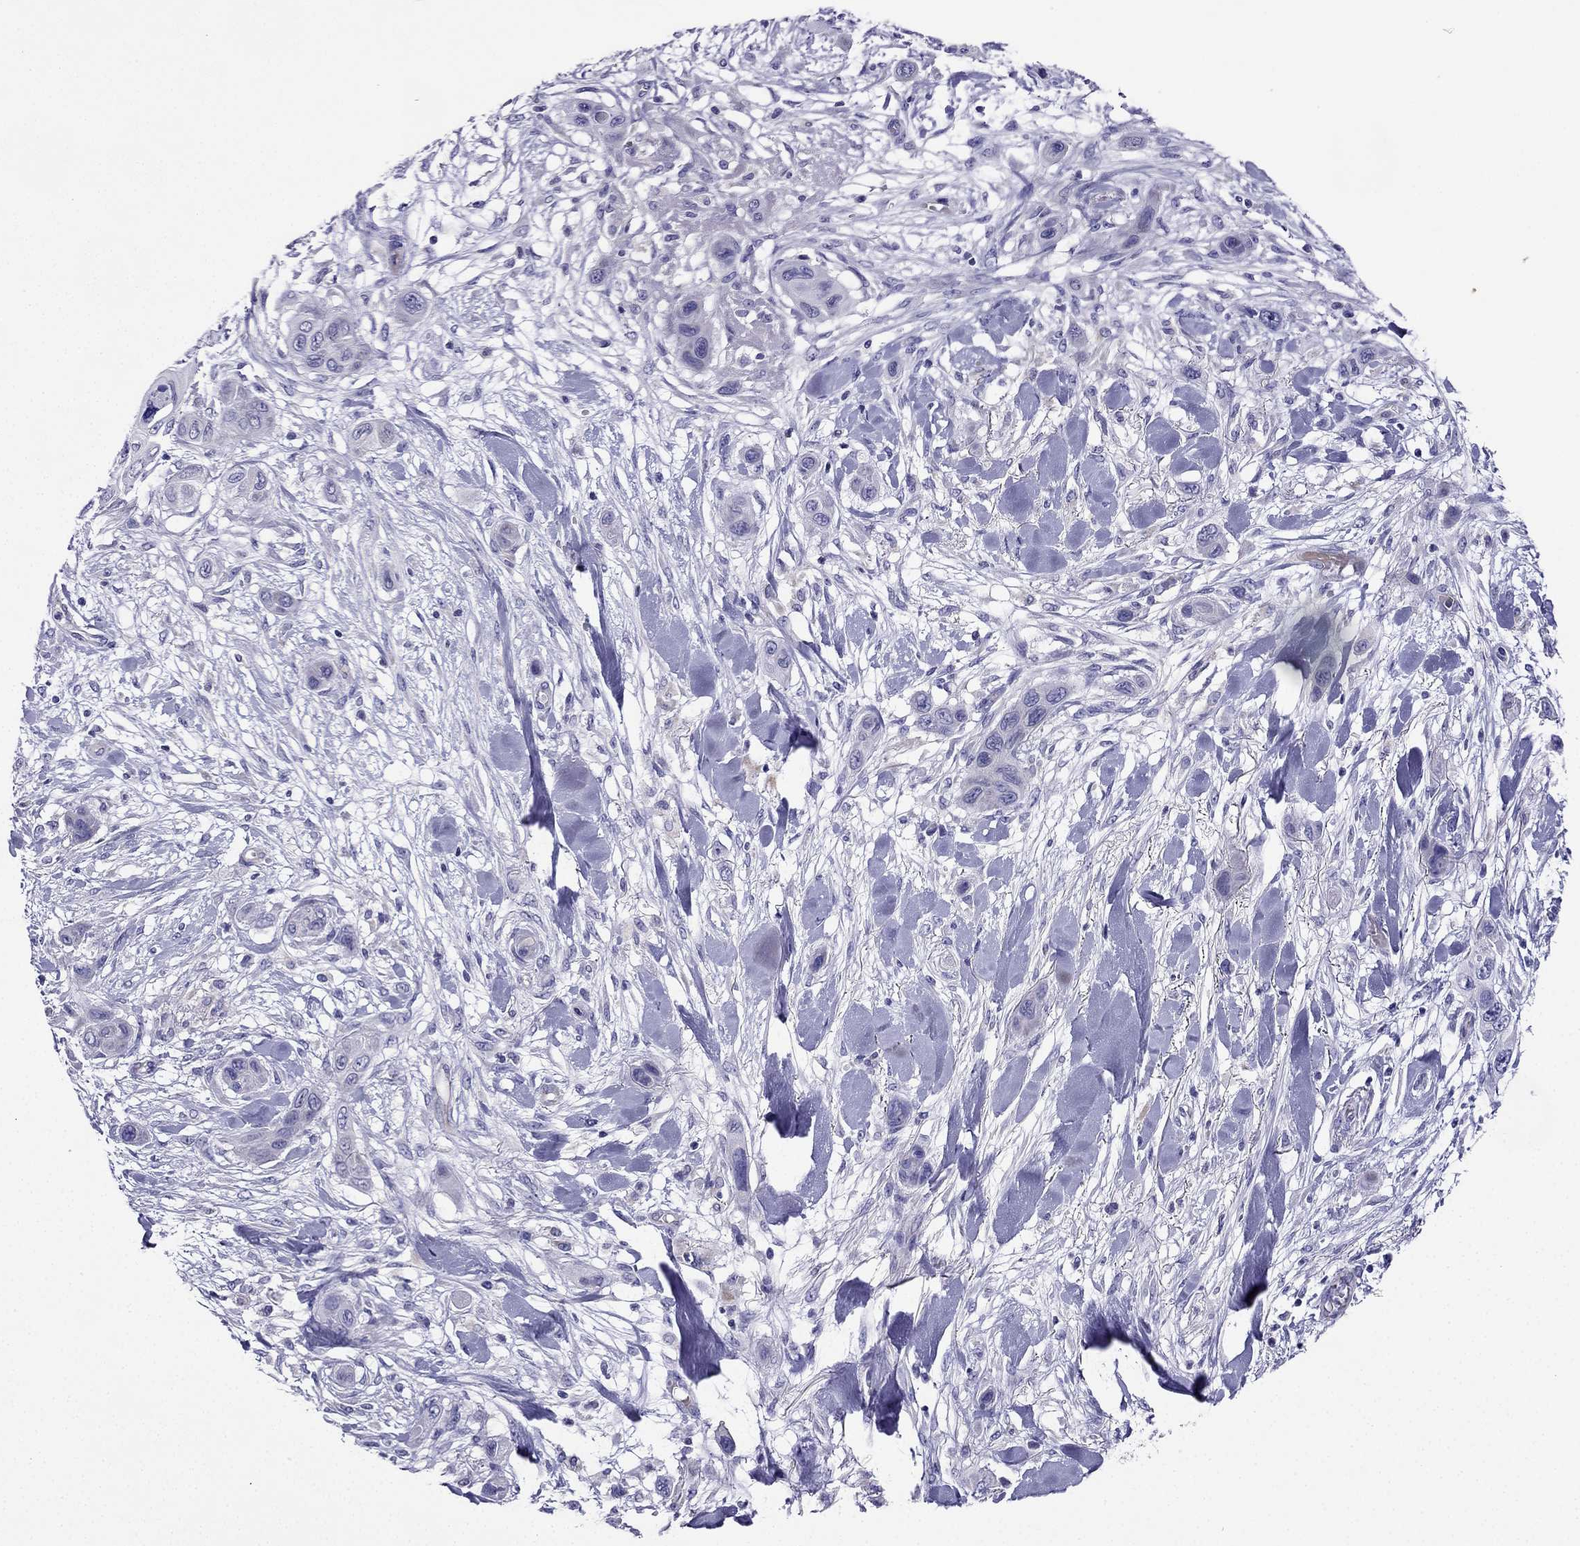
{"staining": {"intensity": "negative", "quantity": "none", "location": "none"}, "tissue": "skin cancer", "cell_type": "Tumor cells", "image_type": "cancer", "snomed": [{"axis": "morphology", "description": "Squamous cell carcinoma, NOS"}, {"axis": "topography", "description": "Skin"}], "caption": "Skin cancer stained for a protein using IHC demonstrates no staining tumor cells.", "gene": "KIF5A", "patient": {"sex": "male", "age": 79}}